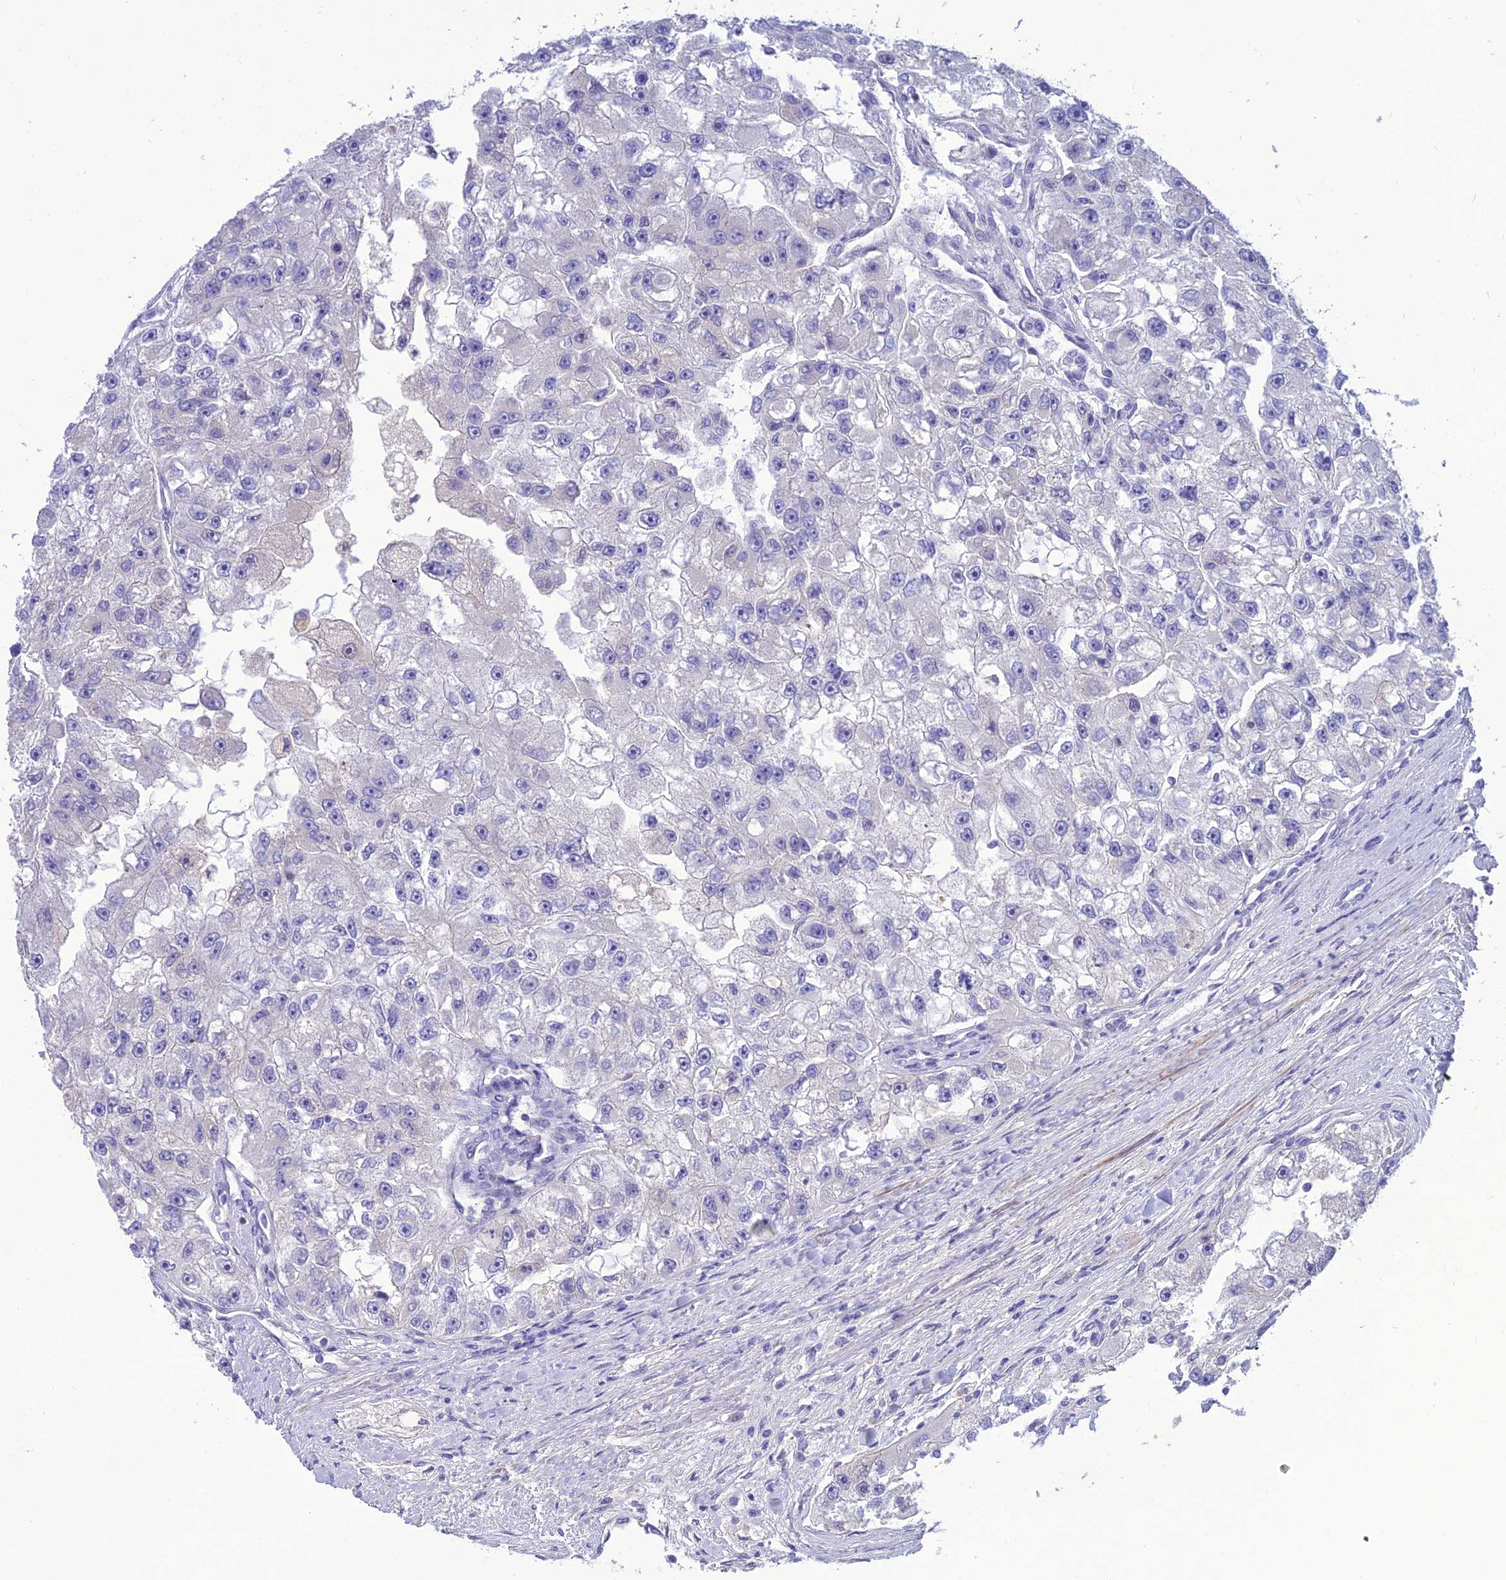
{"staining": {"intensity": "negative", "quantity": "none", "location": "none"}, "tissue": "renal cancer", "cell_type": "Tumor cells", "image_type": "cancer", "snomed": [{"axis": "morphology", "description": "Adenocarcinoma, NOS"}, {"axis": "topography", "description": "Kidney"}], "caption": "High magnification brightfield microscopy of renal cancer stained with DAB (3,3'-diaminobenzidine) (brown) and counterstained with hematoxylin (blue): tumor cells show no significant positivity.", "gene": "TEKT3", "patient": {"sex": "male", "age": 63}}